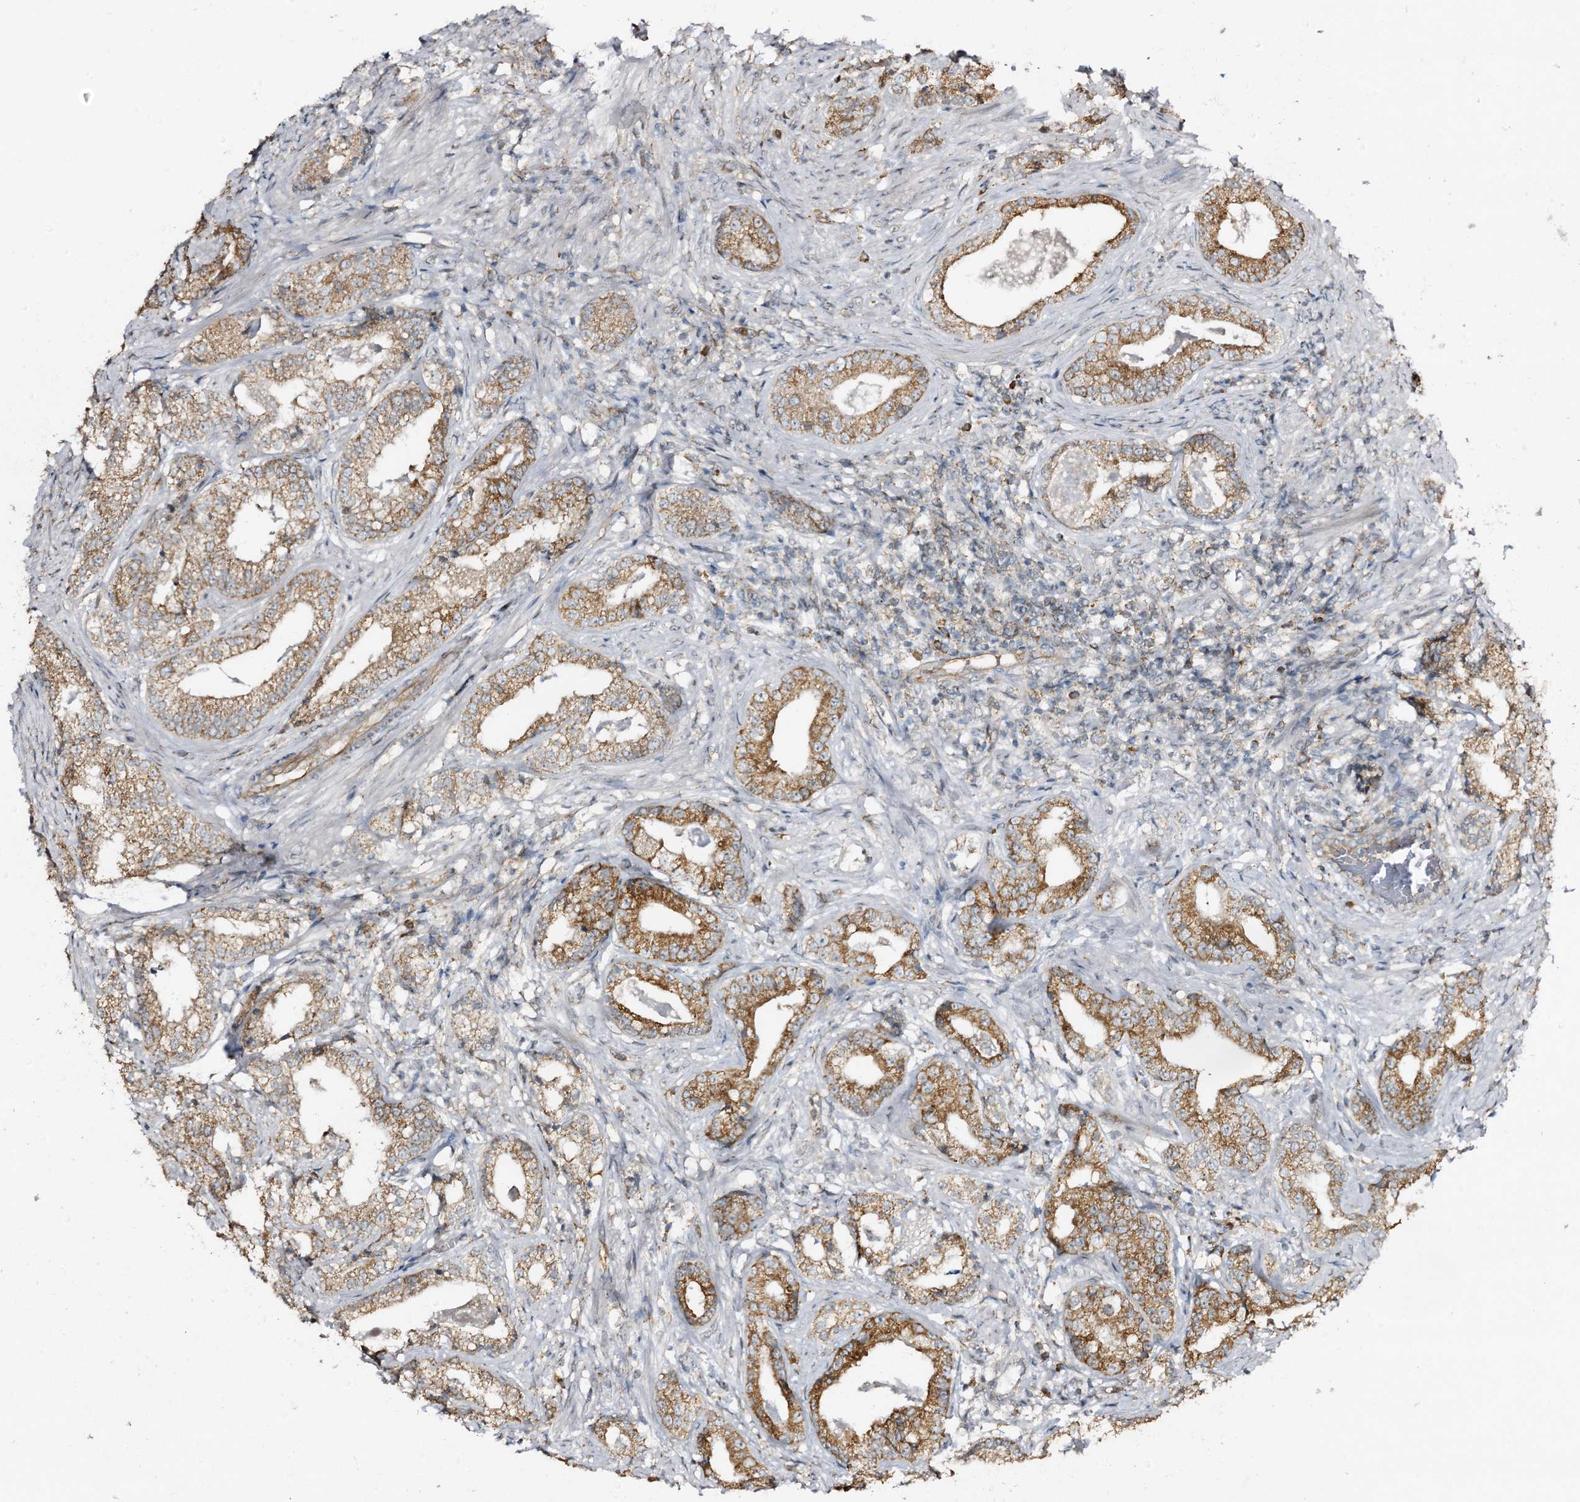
{"staining": {"intensity": "moderate", "quantity": ">75%", "location": "cytoplasmic/membranous"}, "tissue": "prostate cancer", "cell_type": "Tumor cells", "image_type": "cancer", "snomed": [{"axis": "morphology", "description": "Adenocarcinoma, High grade"}, {"axis": "topography", "description": "Prostate"}], "caption": "There is medium levels of moderate cytoplasmic/membranous expression in tumor cells of high-grade adenocarcinoma (prostate), as demonstrated by immunohistochemical staining (brown color).", "gene": "CBR4", "patient": {"sex": "male", "age": 69}}